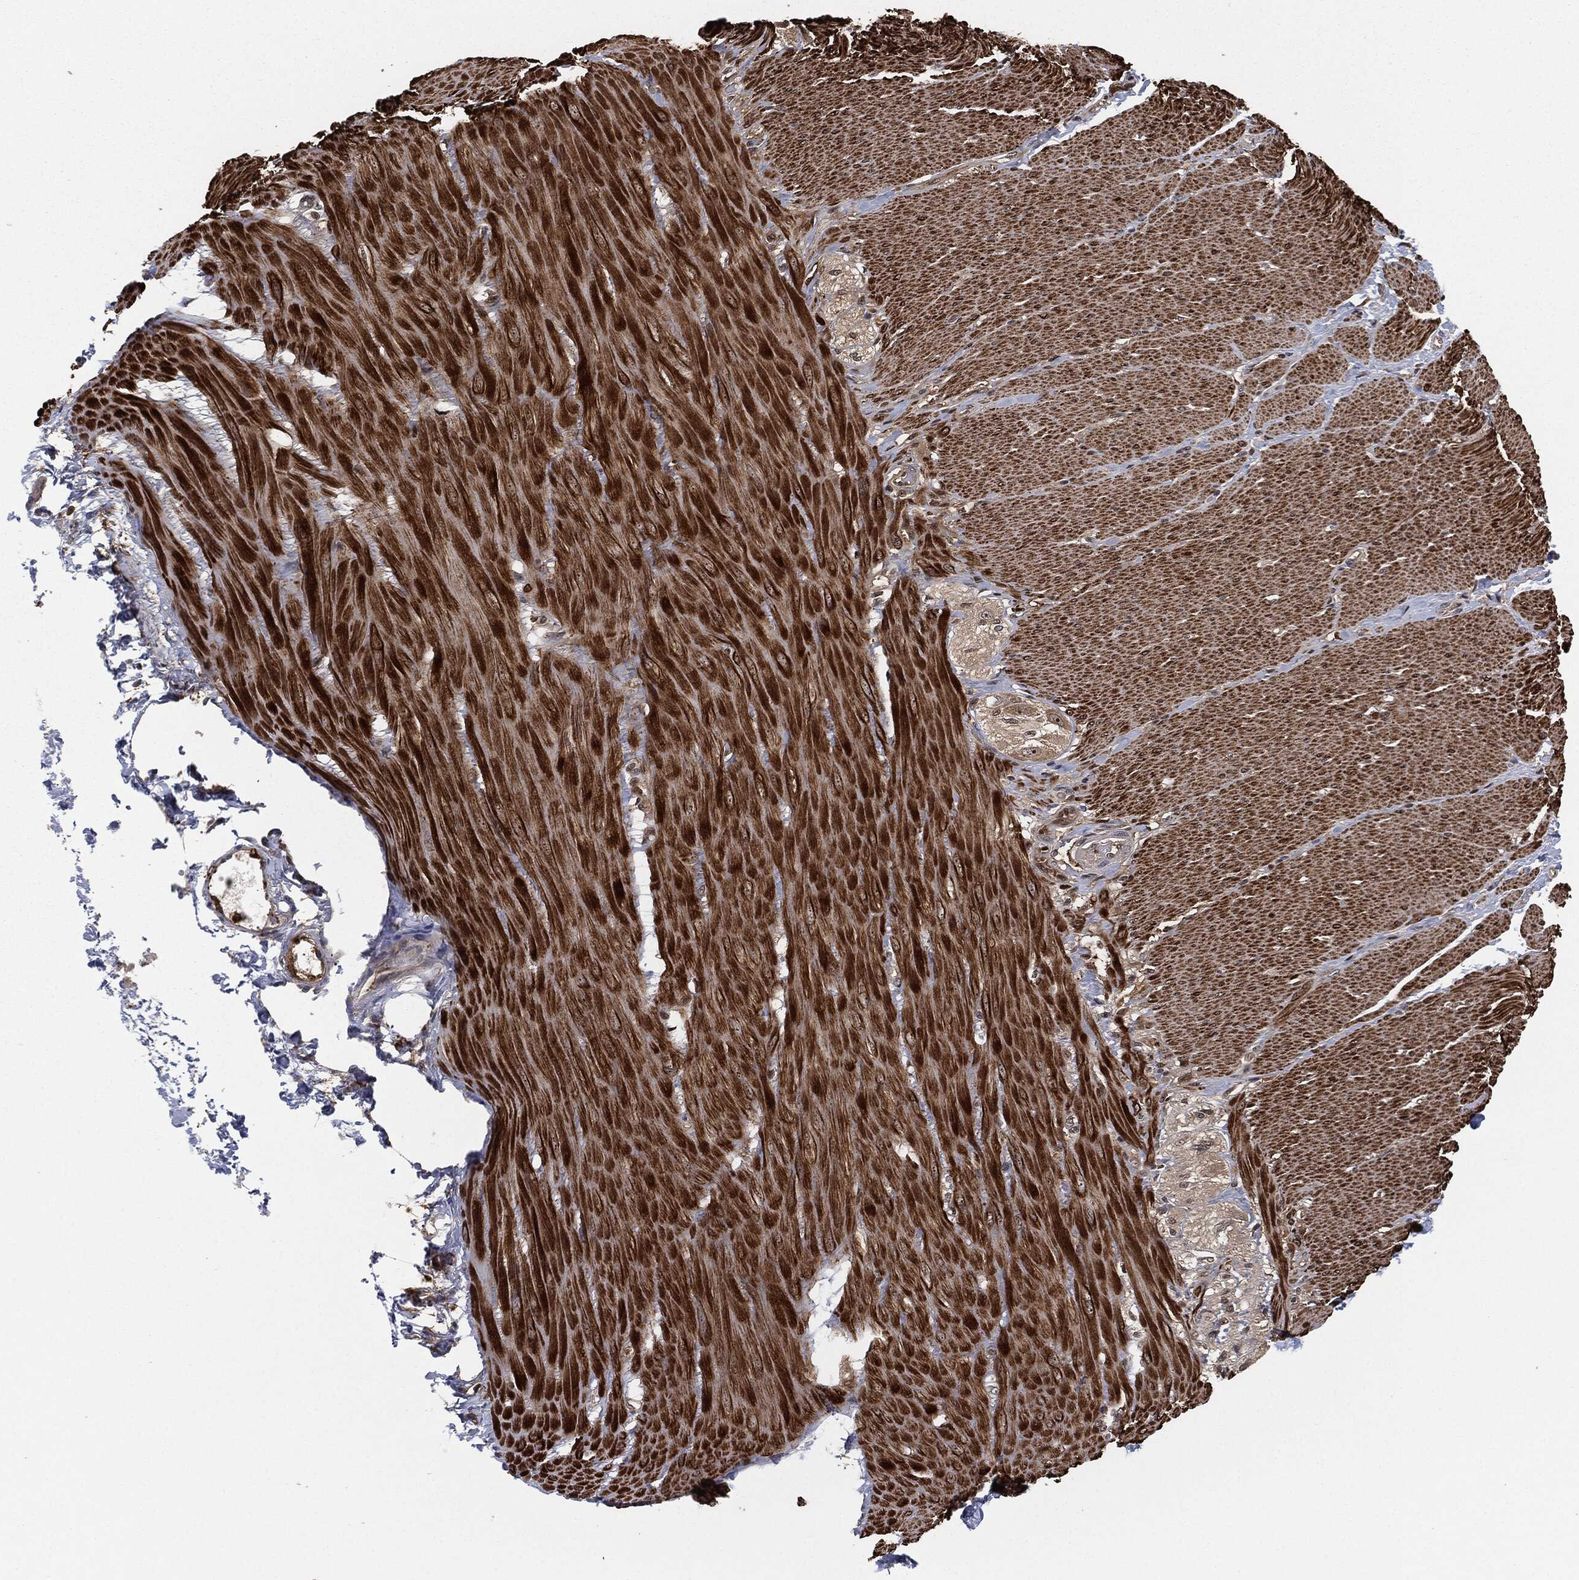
{"staining": {"intensity": "moderate", "quantity": ">75%", "location": "cytoplasmic/membranous,nuclear"}, "tissue": "soft tissue", "cell_type": "Fibroblasts", "image_type": "normal", "snomed": [{"axis": "morphology", "description": "Normal tissue, NOS"}, {"axis": "topography", "description": "Smooth muscle"}, {"axis": "topography", "description": "Duodenum"}, {"axis": "topography", "description": "Peripheral nerve tissue"}], "caption": "The immunohistochemical stain labels moderate cytoplasmic/membranous,nuclear positivity in fibroblasts of normal soft tissue. Using DAB (3,3'-diaminobenzidine) (brown) and hematoxylin (blue) stains, captured at high magnification using brightfield microscopy.", "gene": "CAPRIN2", "patient": {"sex": "female", "age": 61}}